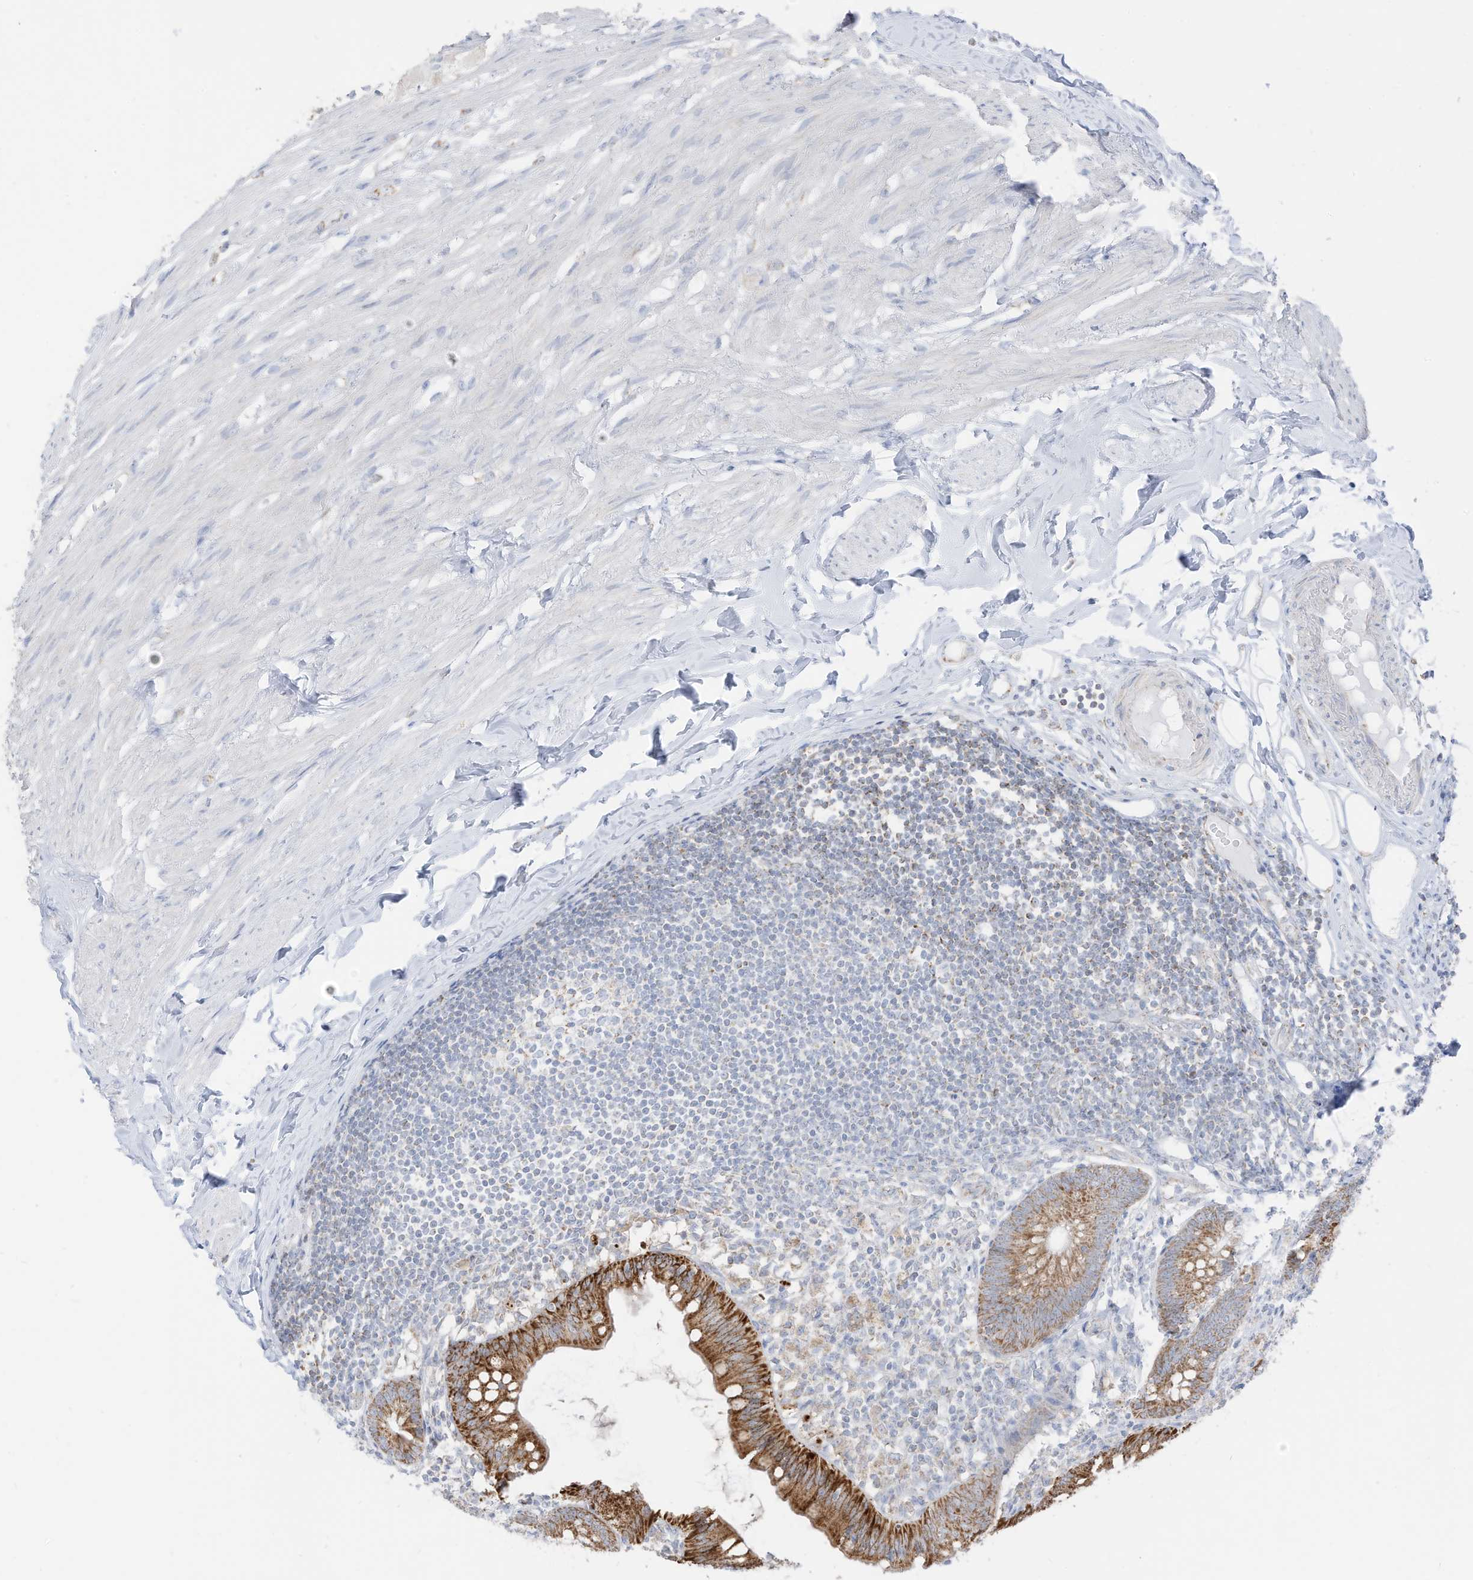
{"staining": {"intensity": "moderate", "quantity": ">75%", "location": "cytoplasmic/membranous"}, "tissue": "appendix", "cell_type": "Glandular cells", "image_type": "normal", "snomed": [{"axis": "morphology", "description": "Normal tissue, NOS"}, {"axis": "topography", "description": "Appendix"}], "caption": "Immunohistochemical staining of benign appendix displays moderate cytoplasmic/membranous protein expression in about >75% of glandular cells.", "gene": "ETHE1", "patient": {"sex": "female", "age": 62}}